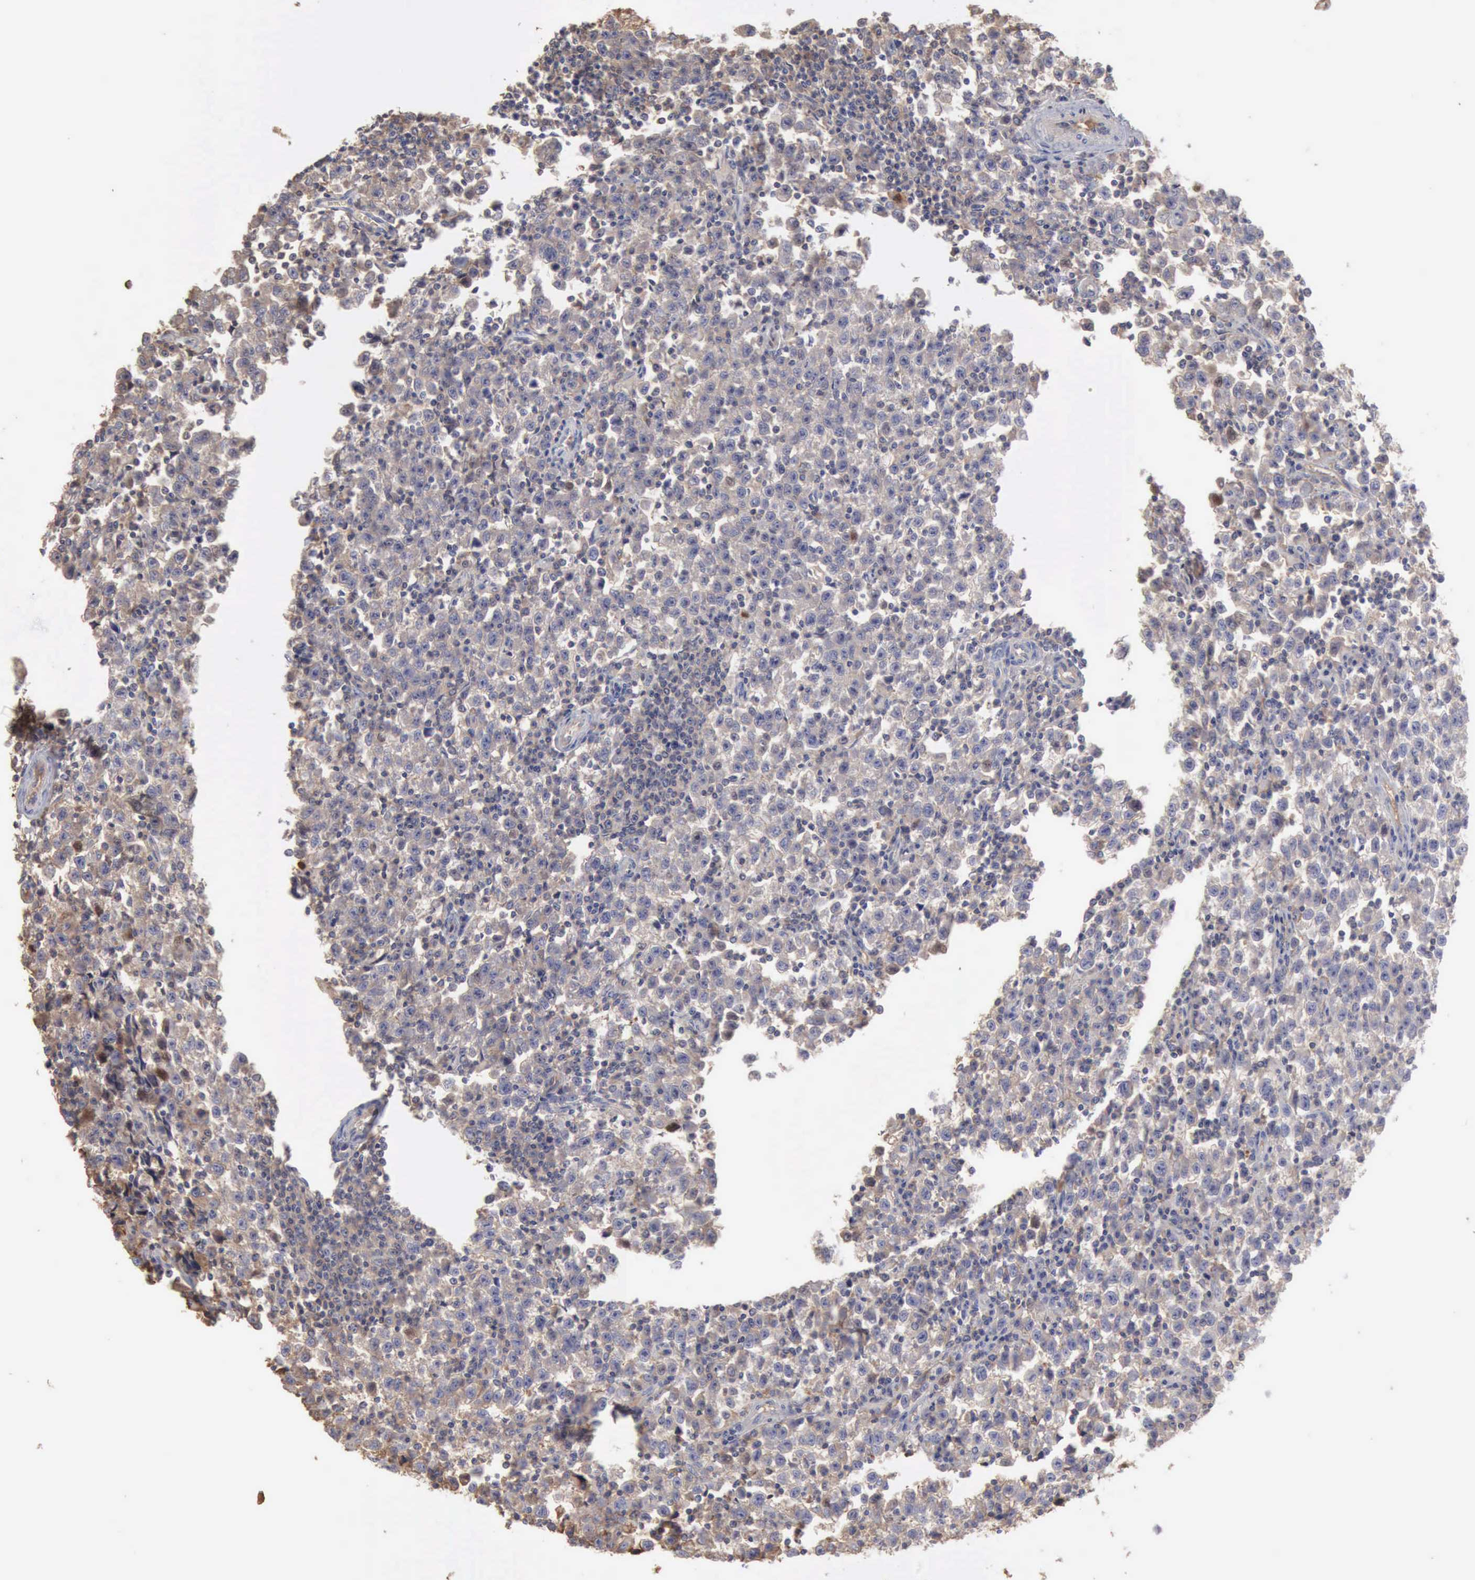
{"staining": {"intensity": "weak", "quantity": "25%-75%", "location": "cytoplasmic/membranous"}, "tissue": "testis cancer", "cell_type": "Tumor cells", "image_type": "cancer", "snomed": [{"axis": "morphology", "description": "Seminoma, NOS"}, {"axis": "topography", "description": "Testis"}], "caption": "Testis seminoma stained with DAB IHC demonstrates low levels of weak cytoplasmic/membranous expression in about 25%-75% of tumor cells.", "gene": "SERPINA1", "patient": {"sex": "male", "age": 35}}